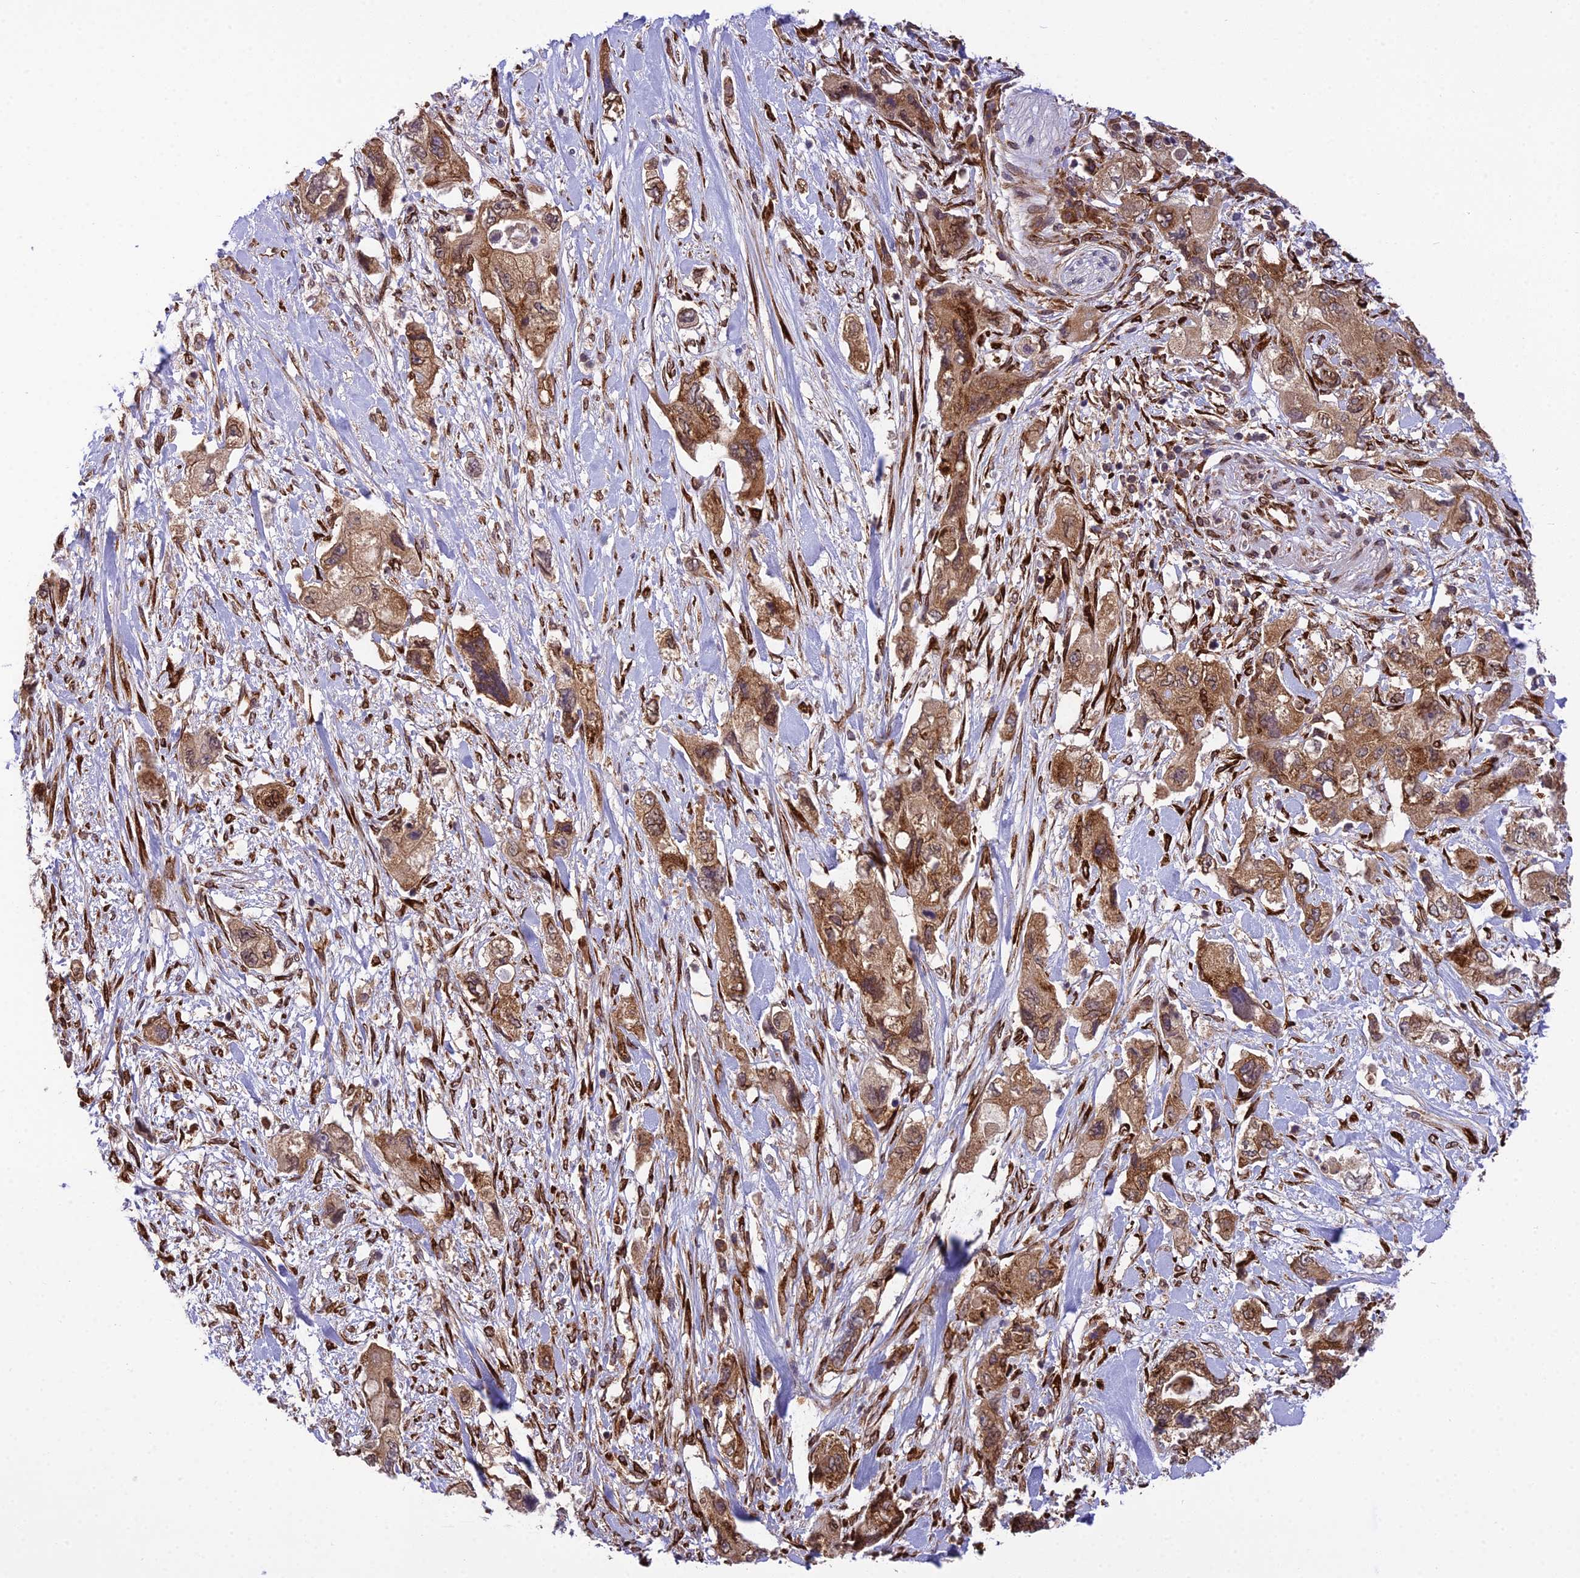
{"staining": {"intensity": "moderate", "quantity": ">75%", "location": "cytoplasmic/membranous,nuclear"}, "tissue": "pancreatic cancer", "cell_type": "Tumor cells", "image_type": "cancer", "snomed": [{"axis": "morphology", "description": "Adenocarcinoma, NOS"}, {"axis": "topography", "description": "Pancreas"}], "caption": "Pancreatic adenocarcinoma was stained to show a protein in brown. There is medium levels of moderate cytoplasmic/membranous and nuclear positivity in approximately >75% of tumor cells.", "gene": "DHCR7", "patient": {"sex": "female", "age": 73}}